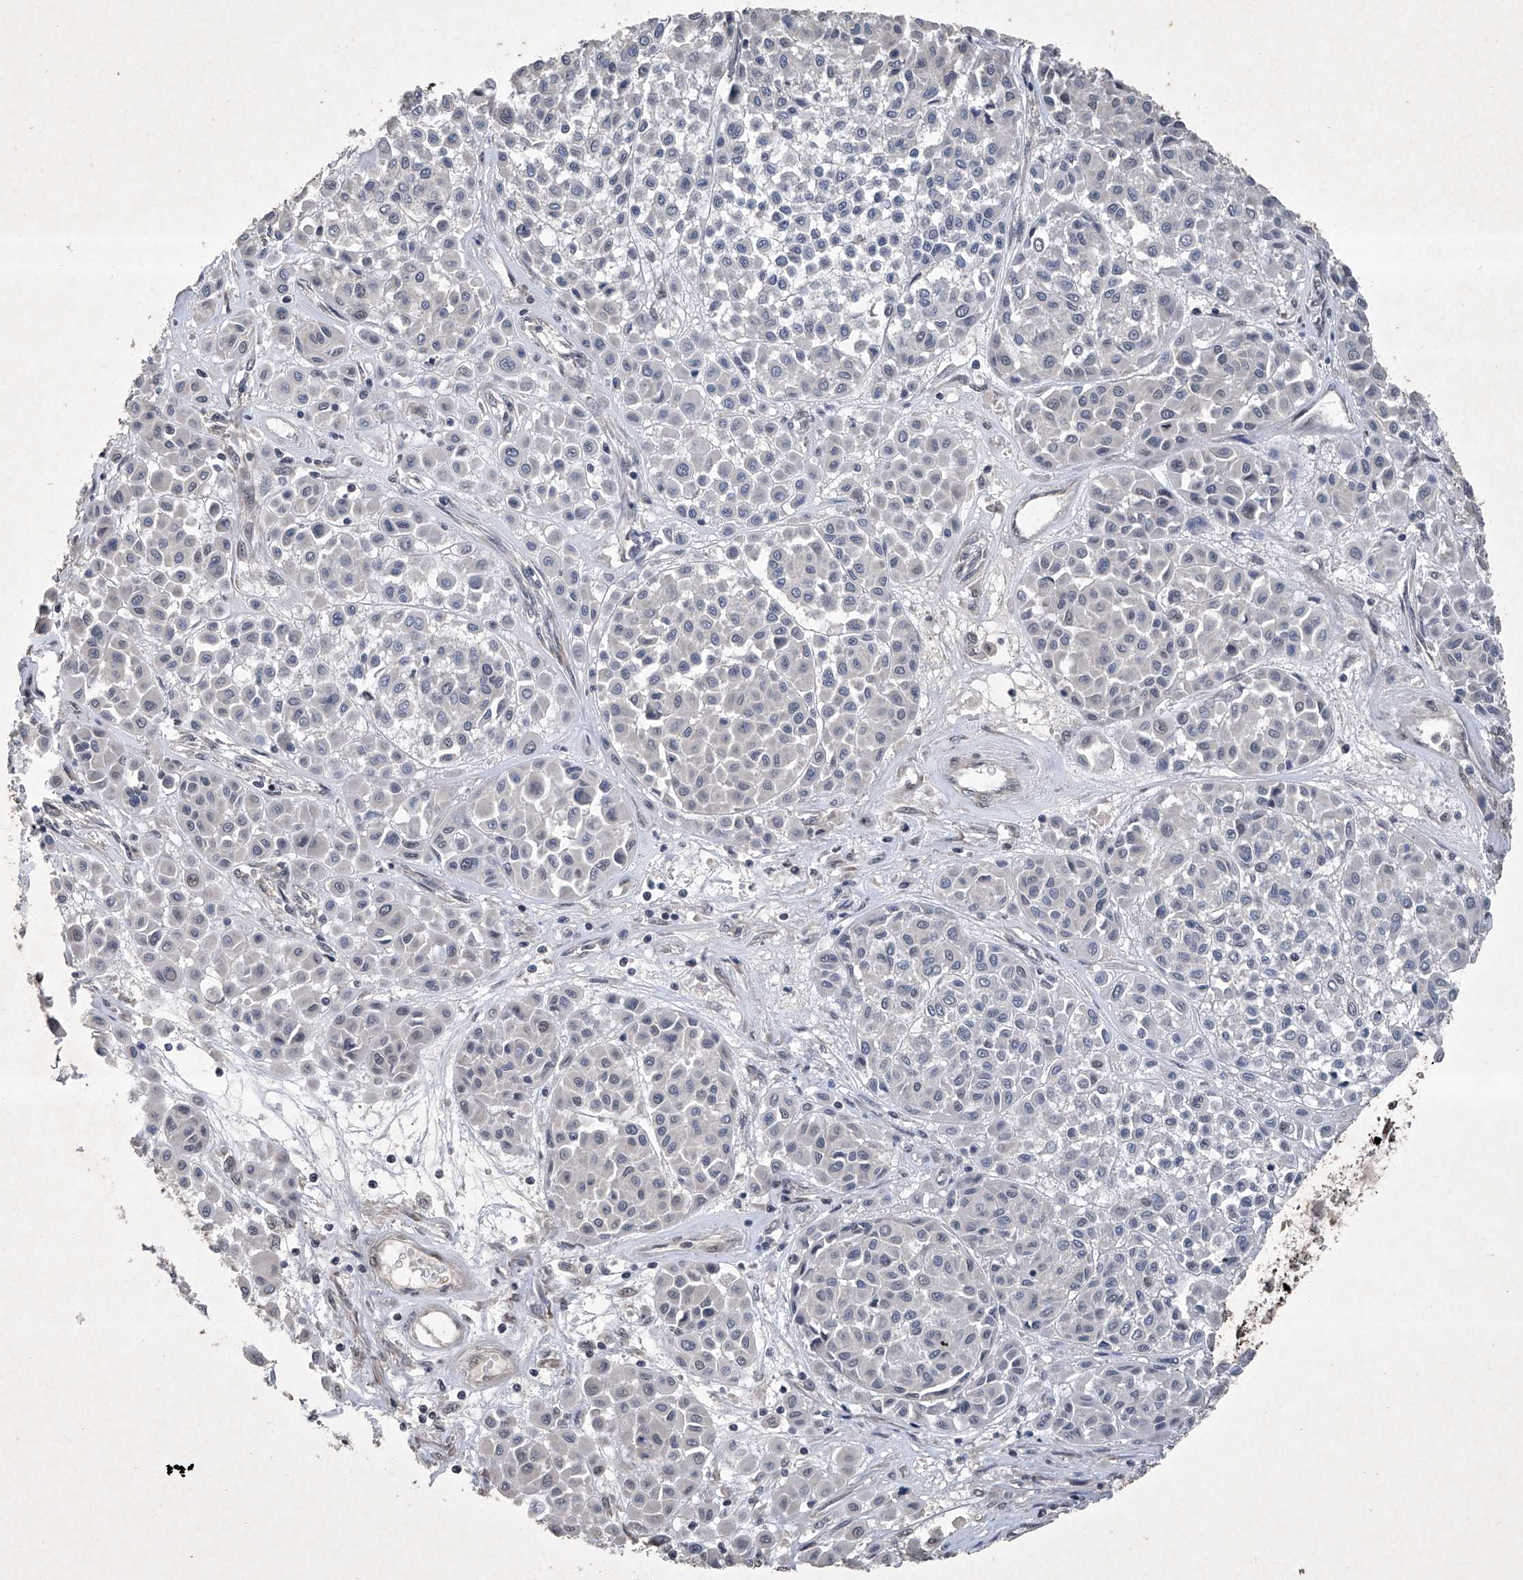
{"staining": {"intensity": "negative", "quantity": "none", "location": "none"}, "tissue": "melanoma", "cell_type": "Tumor cells", "image_type": "cancer", "snomed": [{"axis": "morphology", "description": "Malignant melanoma, Metastatic site"}, {"axis": "topography", "description": "Soft tissue"}], "caption": "Human melanoma stained for a protein using immunohistochemistry exhibits no positivity in tumor cells.", "gene": "DDX39B", "patient": {"sex": "male", "age": 41}}